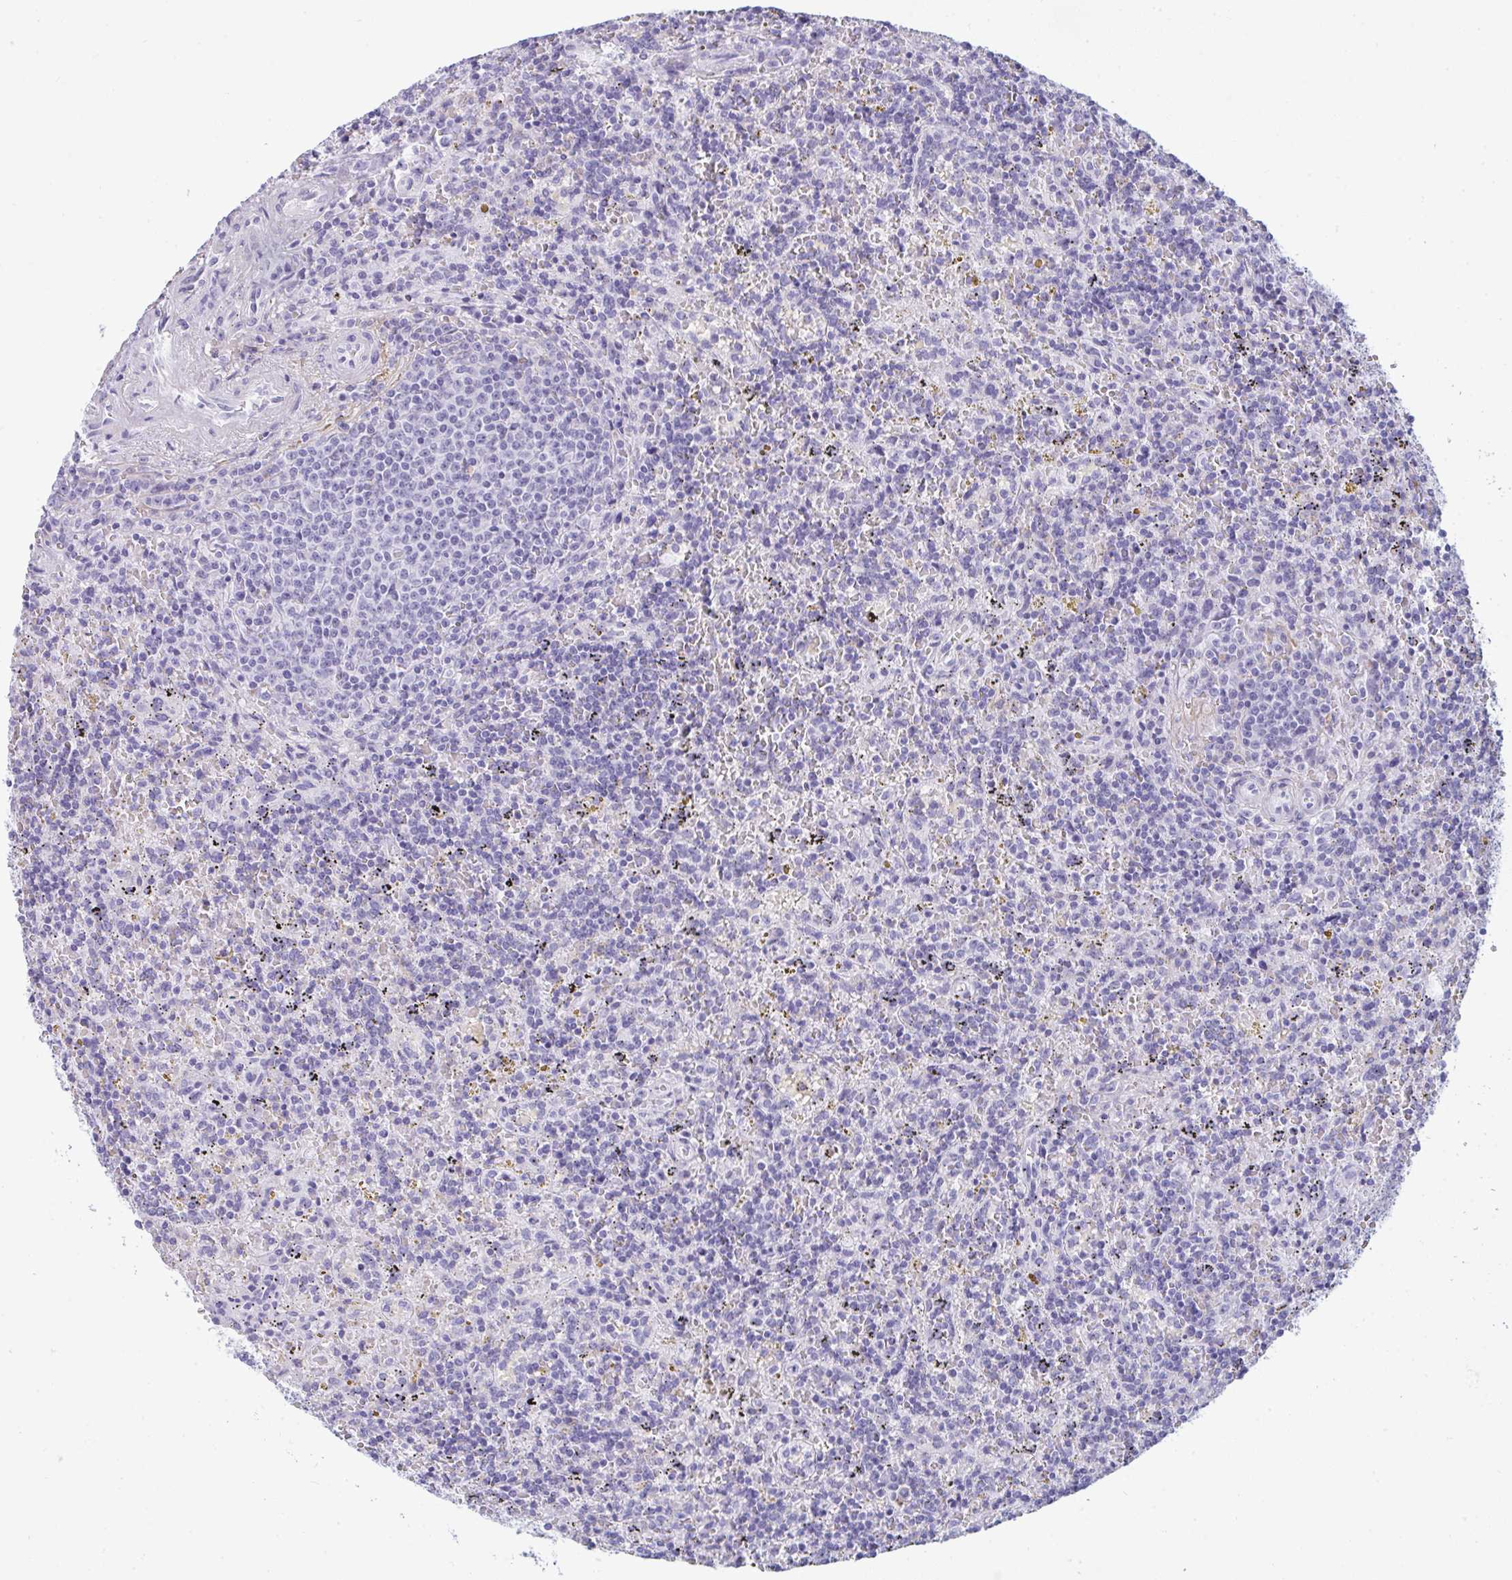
{"staining": {"intensity": "negative", "quantity": "none", "location": "none"}, "tissue": "lymphoma", "cell_type": "Tumor cells", "image_type": "cancer", "snomed": [{"axis": "morphology", "description": "Malignant lymphoma, non-Hodgkin's type, Low grade"}, {"axis": "topography", "description": "Spleen"}], "caption": "Immunohistochemical staining of malignant lymphoma, non-Hodgkin's type (low-grade) reveals no significant staining in tumor cells. Nuclei are stained in blue.", "gene": "MYH10", "patient": {"sex": "male", "age": 67}}